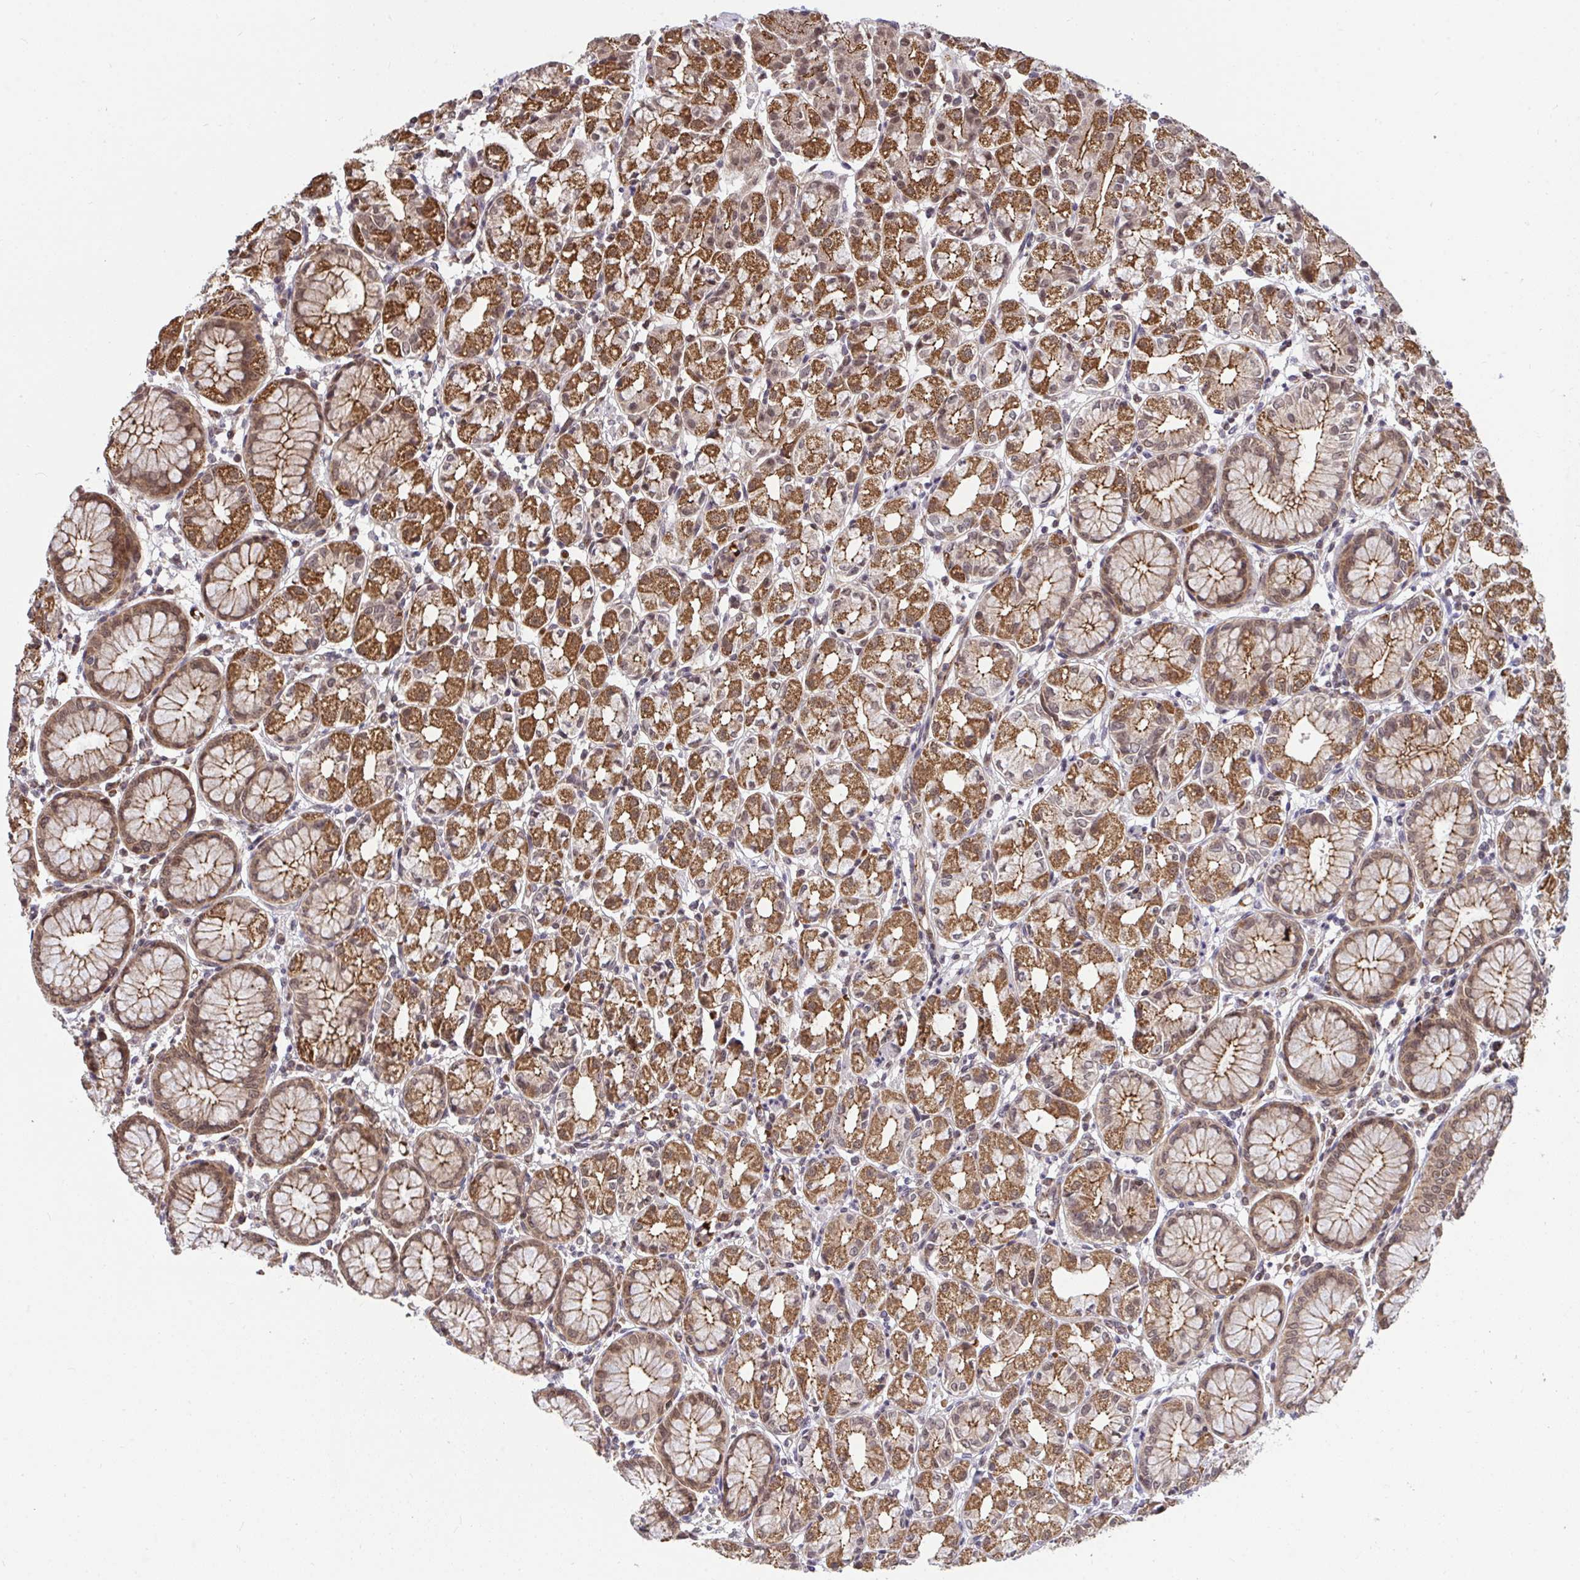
{"staining": {"intensity": "moderate", "quantity": ">75%", "location": "cytoplasmic/membranous"}, "tissue": "stomach", "cell_type": "Glandular cells", "image_type": "normal", "snomed": [{"axis": "morphology", "description": "Normal tissue, NOS"}, {"axis": "topography", "description": "Stomach"}], "caption": "This micrograph displays unremarkable stomach stained with immunohistochemistry to label a protein in brown. The cytoplasmic/membranous of glandular cells show moderate positivity for the protein. Nuclei are counter-stained blue.", "gene": "PPP1CA", "patient": {"sex": "female", "age": 57}}